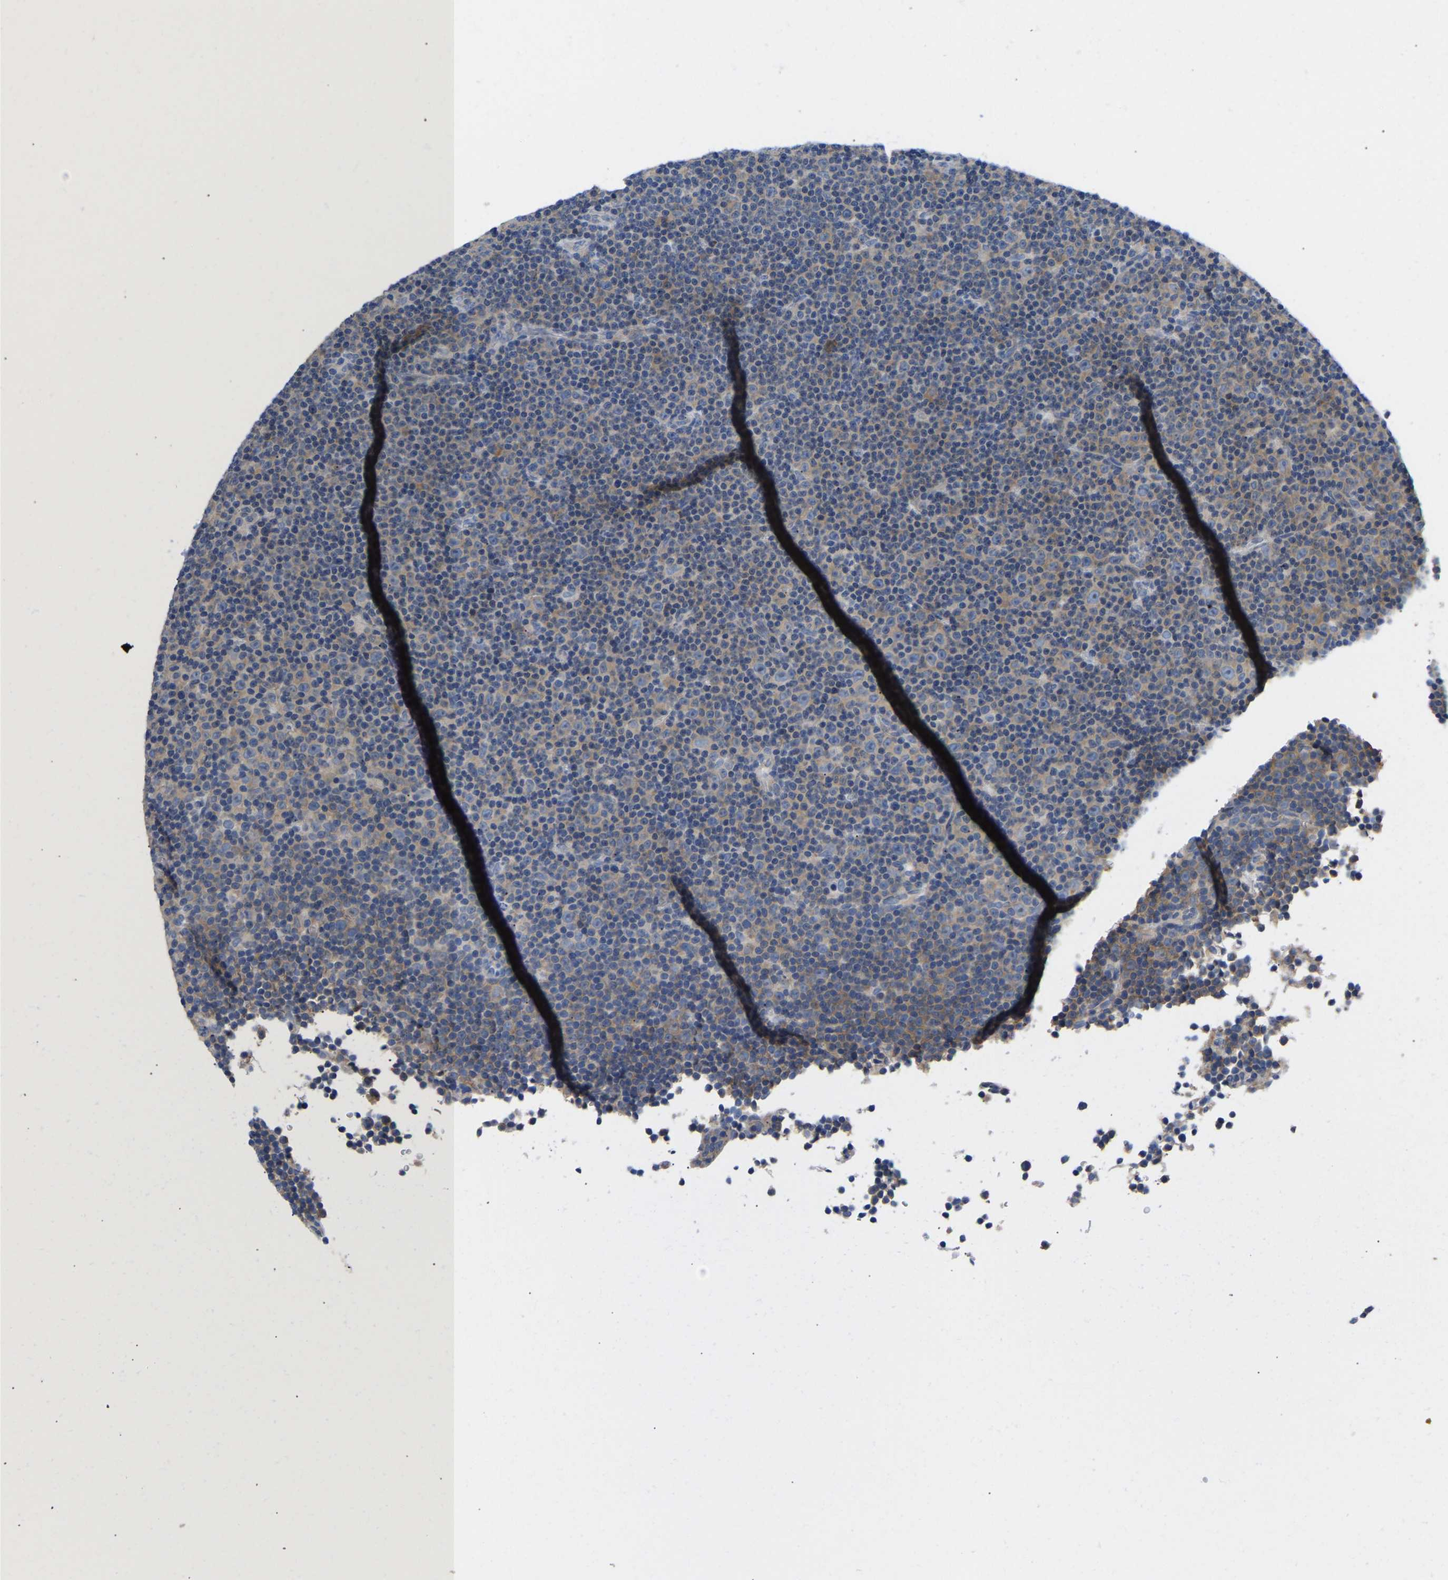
{"staining": {"intensity": "weak", "quantity": "25%-75%", "location": "cytoplasmic/membranous"}, "tissue": "lymphoma", "cell_type": "Tumor cells", "image_type": "cancer", "snomed": [{"axis": "morphology", "description": "Malignant lymphoma, non-Hodgkin's type, Low grade"}, {"axis": "topography", "description": "Lymph node"}], "caption": "Tumor cells exhibit low levels of weak cytoplasmic/membranous positivity in about 25%-75% of cells in human malignant lymphoma, non-Hodgkin's type (low-grade). (Stains: DAB (3,3'-diaminobenzidine) in brown, nuclei in blue, Microscopy: brightfield microscopy at high magnification).", "gene": "ABCA10", "patient": {"sex": "female", "age": 67}}